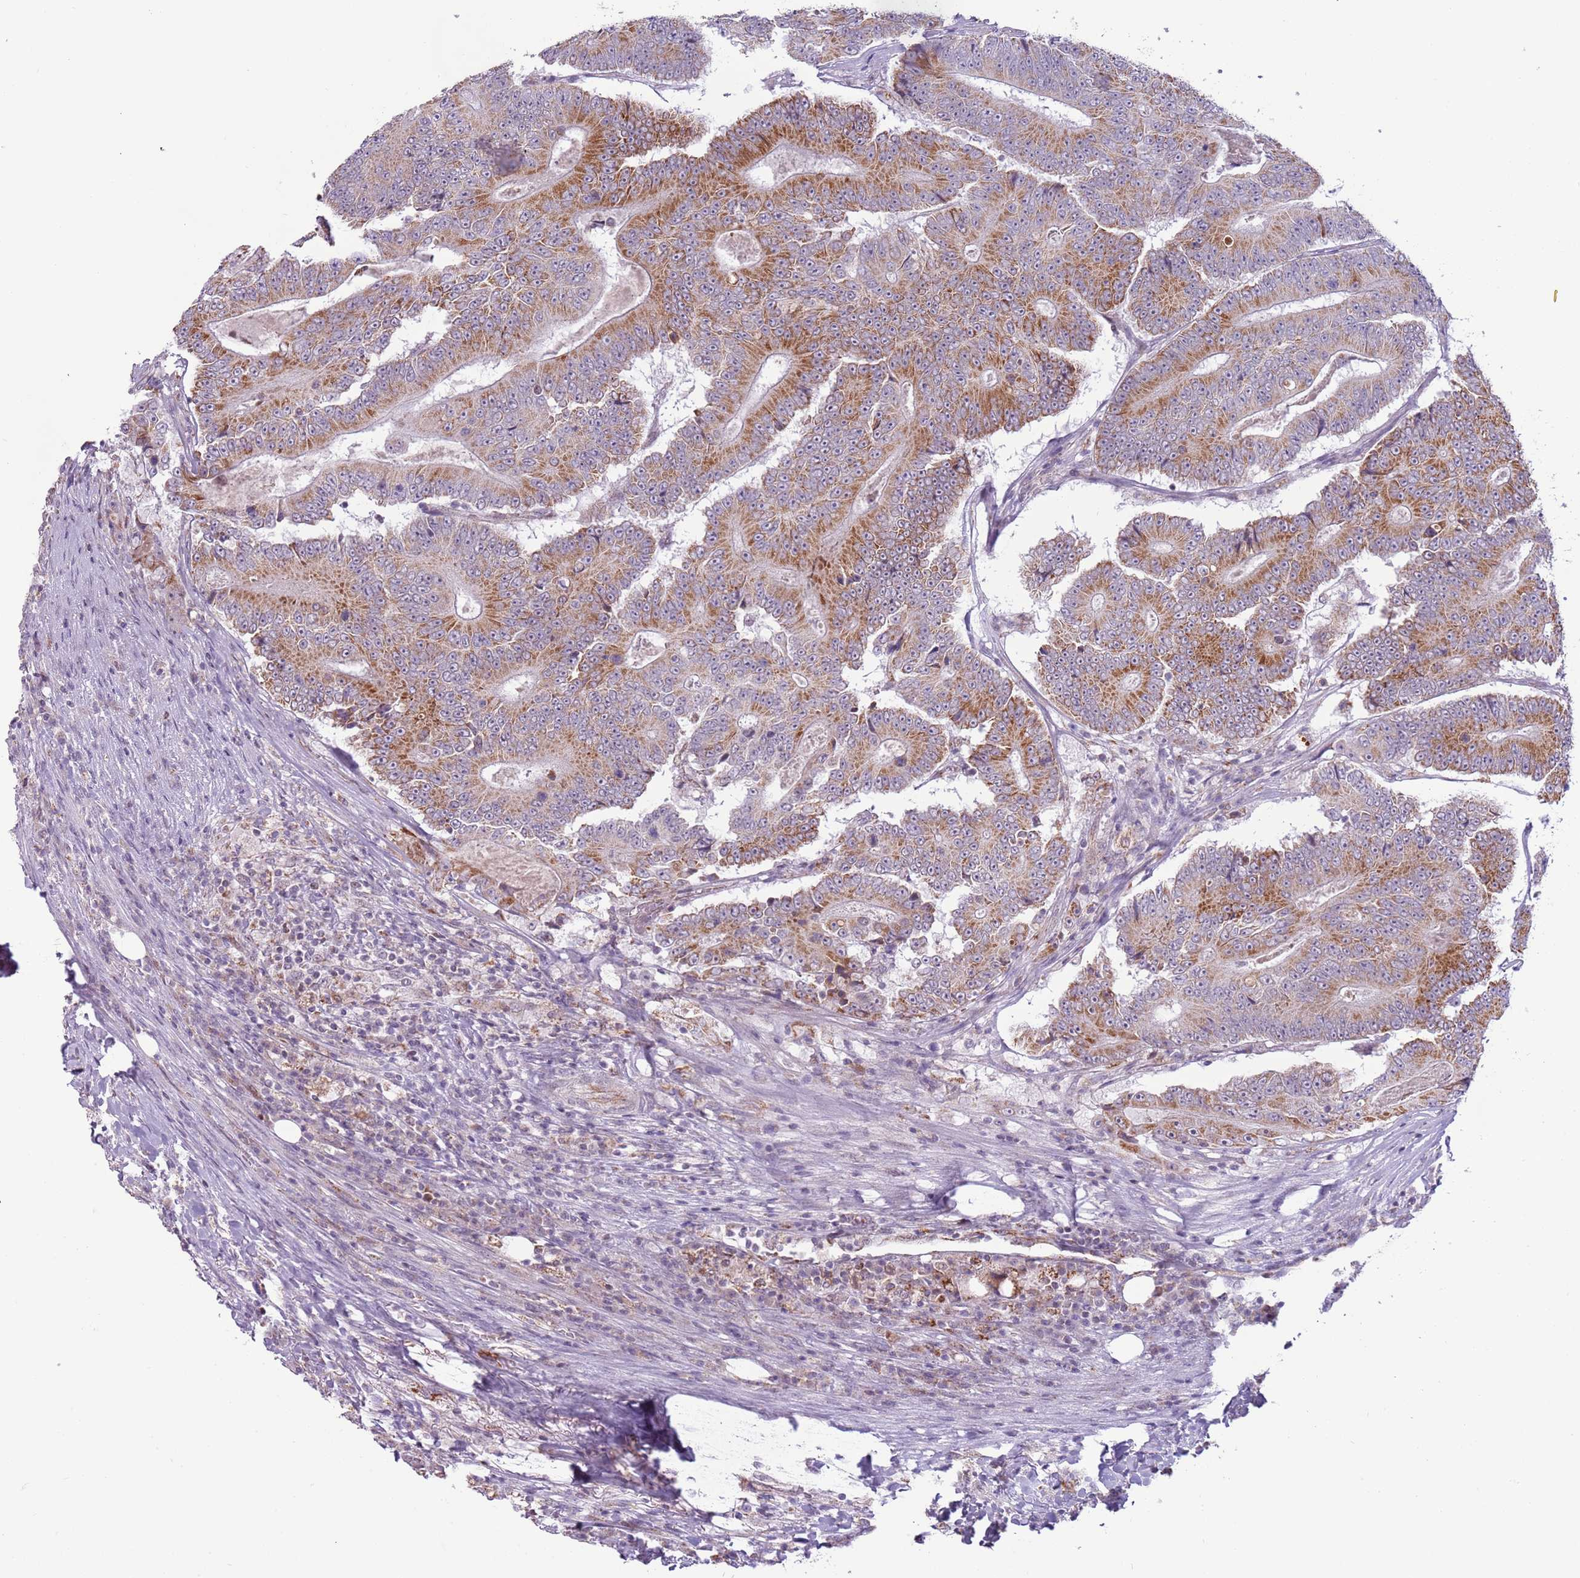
{"staining": {"intensity": "moderate", "quantity": ">75%", "location": "cytoplasmic/membranous"}, "tissue": "colorectal cancer", "cell_type": "Tumor cells", "image_type": "cancer", "snomed": [{"axis": "morphology", "description": "Adenocarcinoma, NOS"}, {"axis": "topography", "description": "Colon"}], "caption": "Immunohistochemistry of adenocarcinoma (colorectal) exhibits medium levels of moderate cytoplasmic/membranous staining in approximately >75% of tumor cells. (Stains: DAB (3,3'-diaminobenzidine) in brown, nuclei in blue, Microscopy: brightfield microscopy at high magnification).", "gene": "MLLT11", "patient": {"sex": "male", "age": 83}}